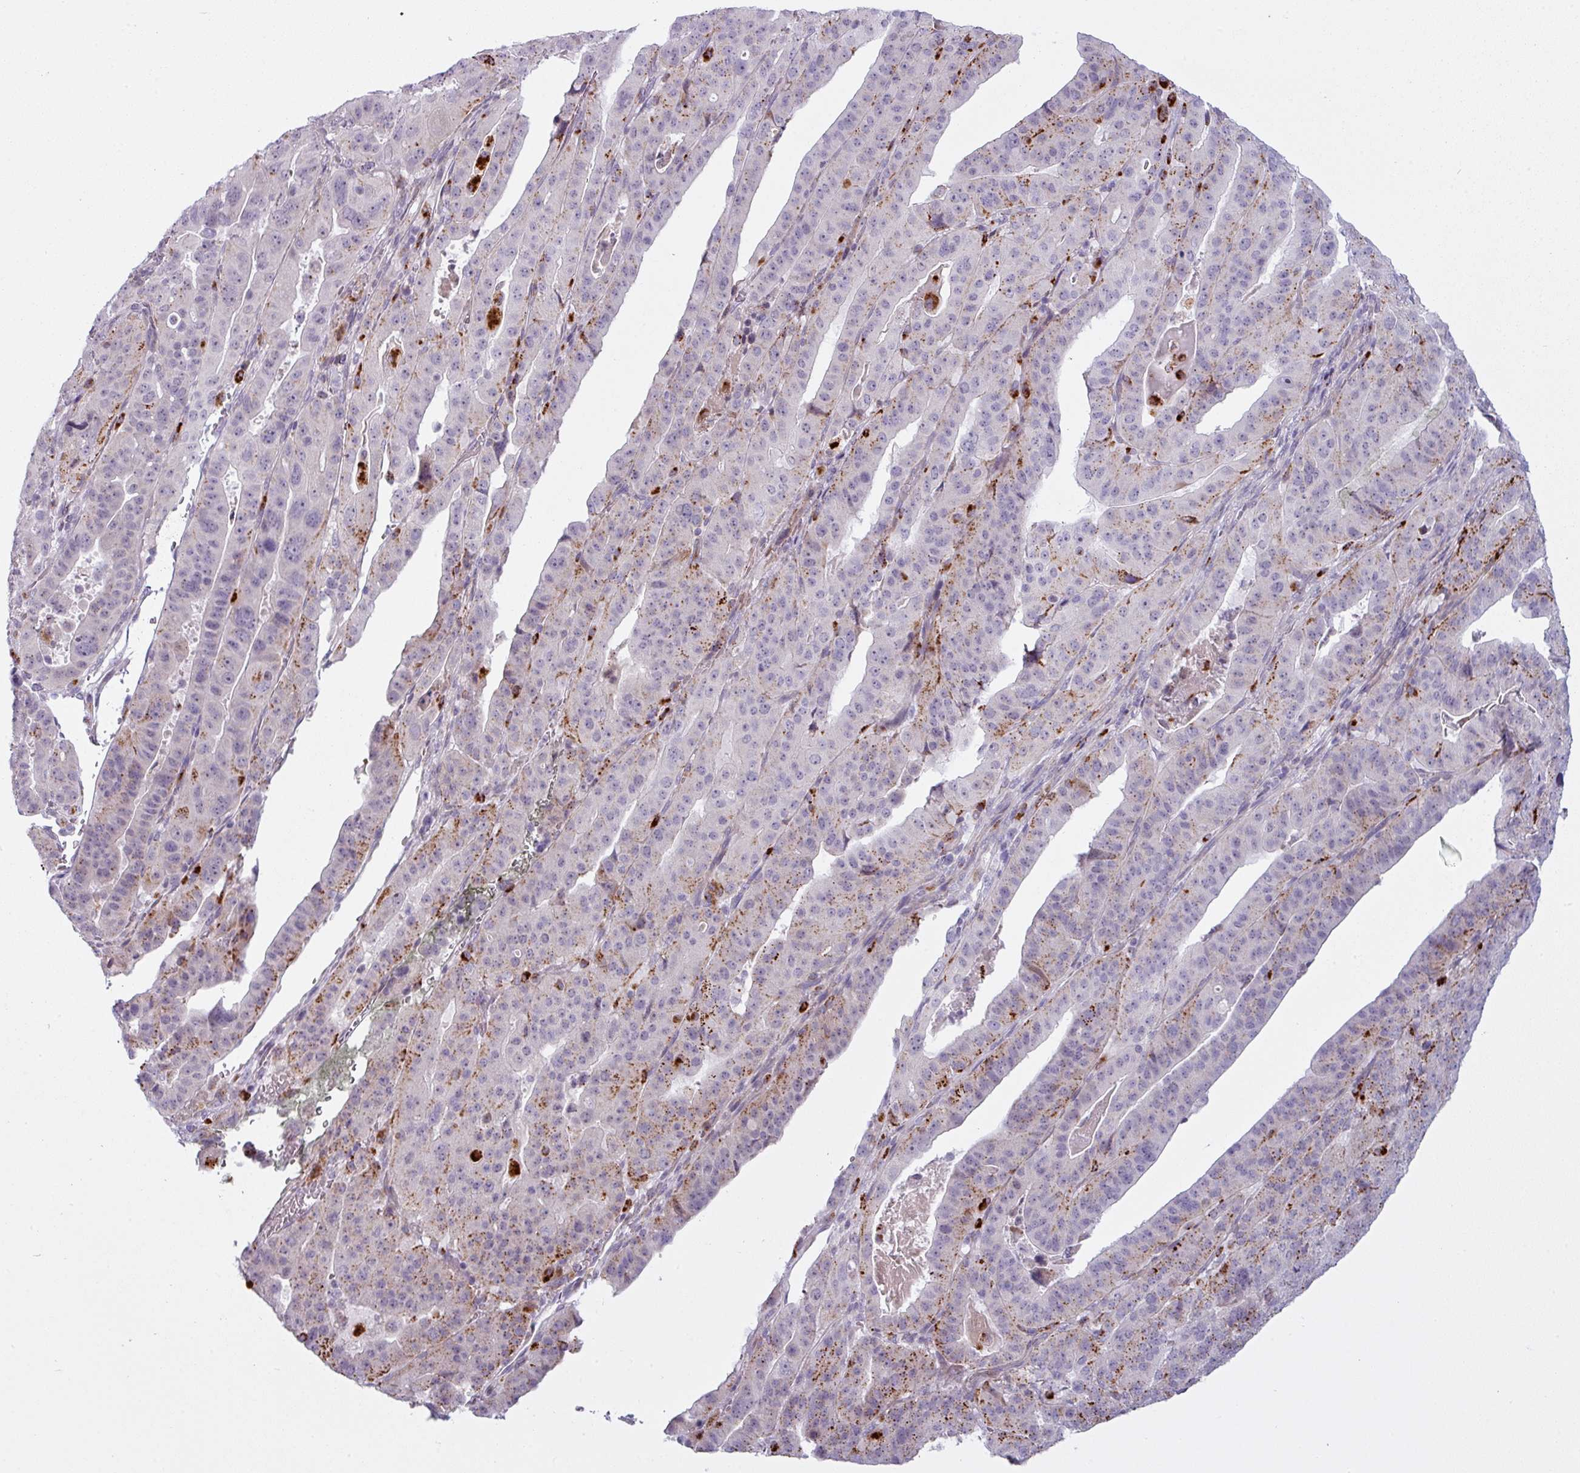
{"staining": {"intensity": "moderate", "quantity": "<25%", "location": "cytoplasmic/membranous"}, "tissue": "stomach cancer", "cell_type": "Tumor cells", "image_type": "cancer", "snomed": [{"axis": "morphology", "description": "Adenocarcinoma, NOS"}, {"axis": "topography", "description": "Stomach"}], "caption": "Approximately <25% of tumor cells in human adenocarcinoma (stomach) reveal moderate cytoplasmic/membranous protein positivity as visualized by brown immunohistochemical staining.", "gene": "MAP7D2", "patient": {"sex": "male", "age": 48}}